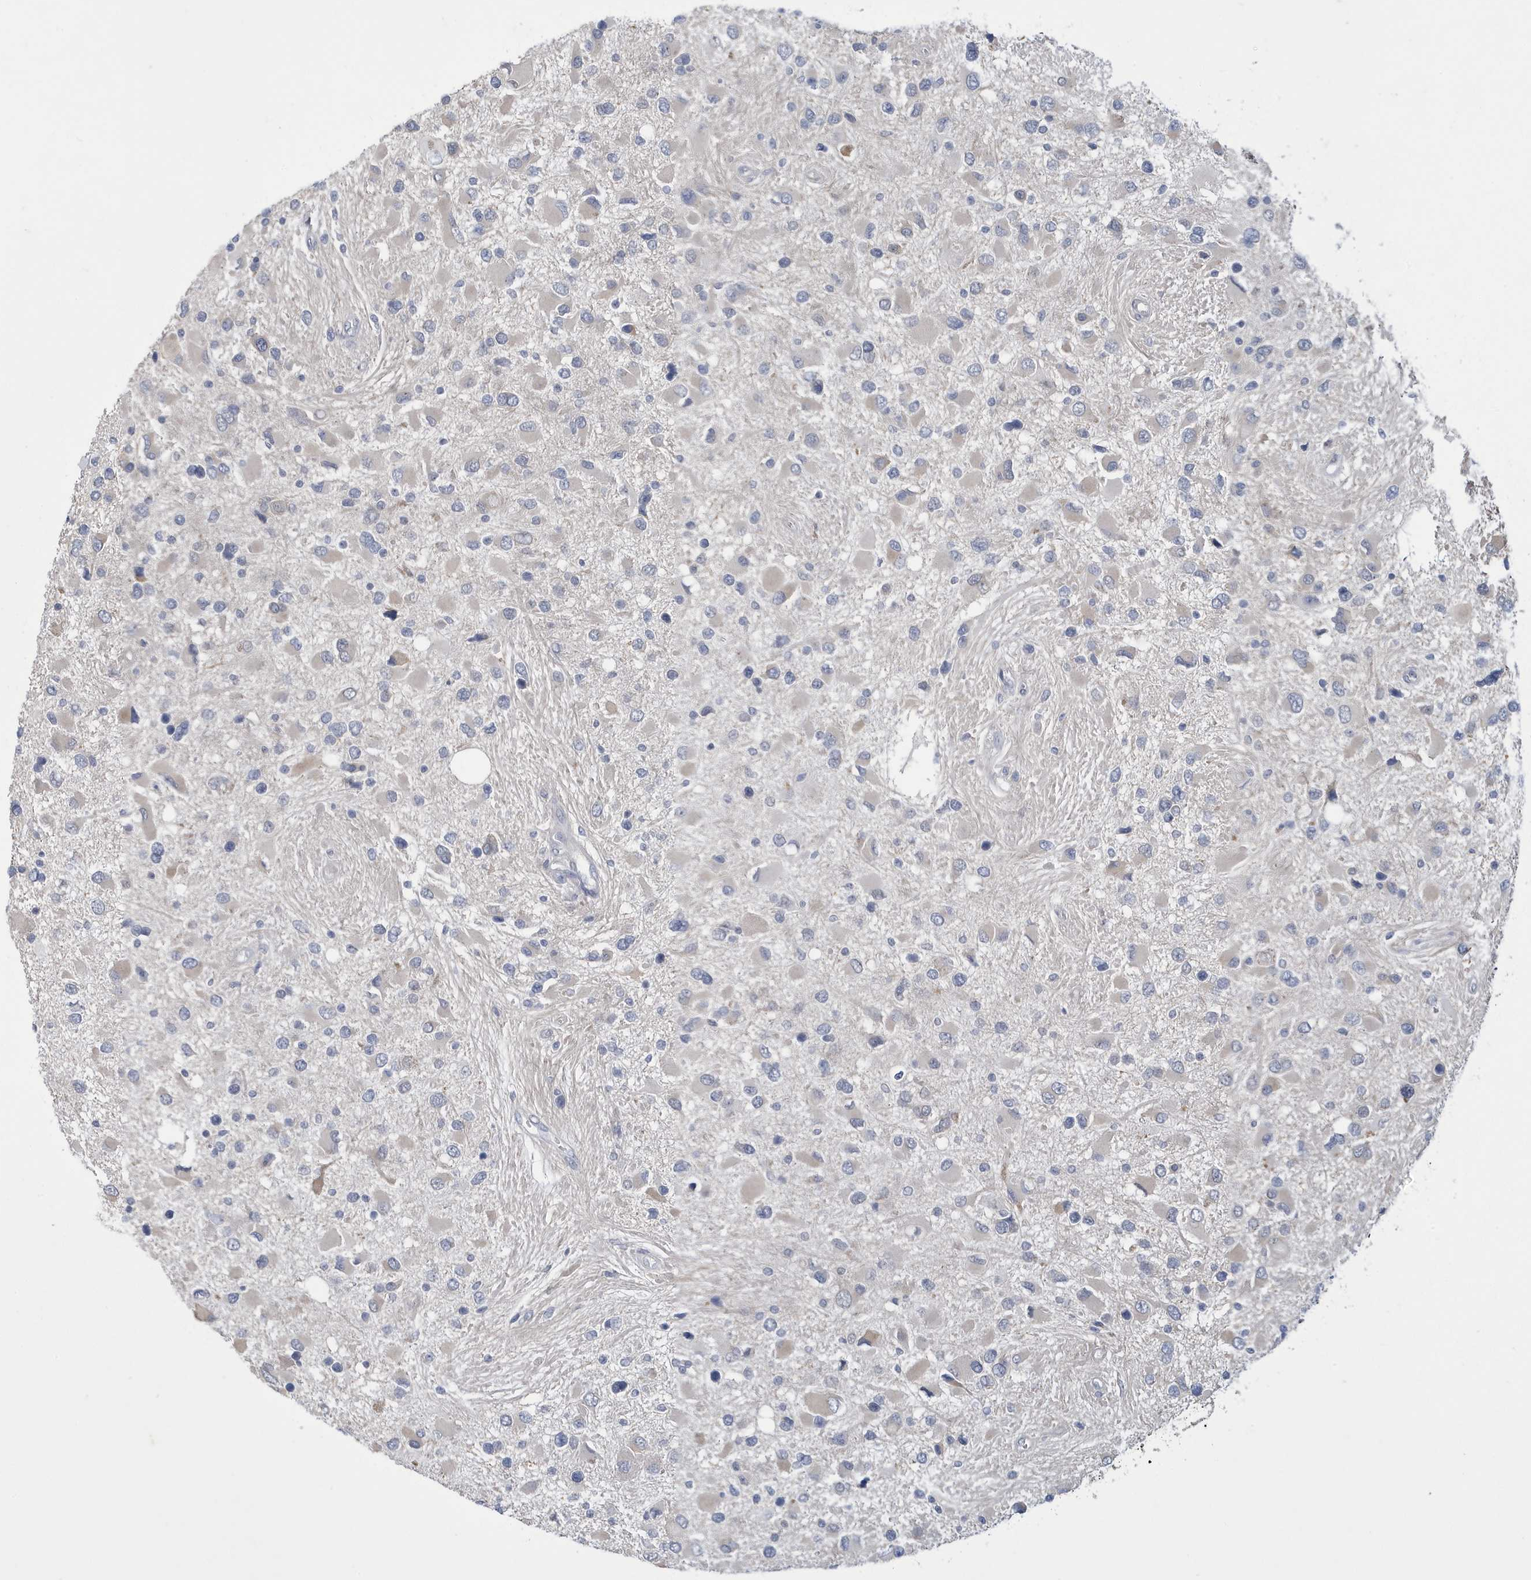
{"staining": {"intensity": "negative", "quantity": "none", "location": "none"}, "tissue": "glioma", "cell_type": "Tumor cells", "image_type": "cancer", "snomed": [{"axis": "morphology", "description": "Glioma, malignant, High grade"}, {"axis": "topography", "description": "Brain"}], "caption": "High power microscopy micrograph of an immunohistochemistry (IHC) histopathology image of malignant glioma (high-grade), revealing no significant staining in tumor cells.", "gene": "ZNF654", "patient": {"sex": "male", "age": 53}}